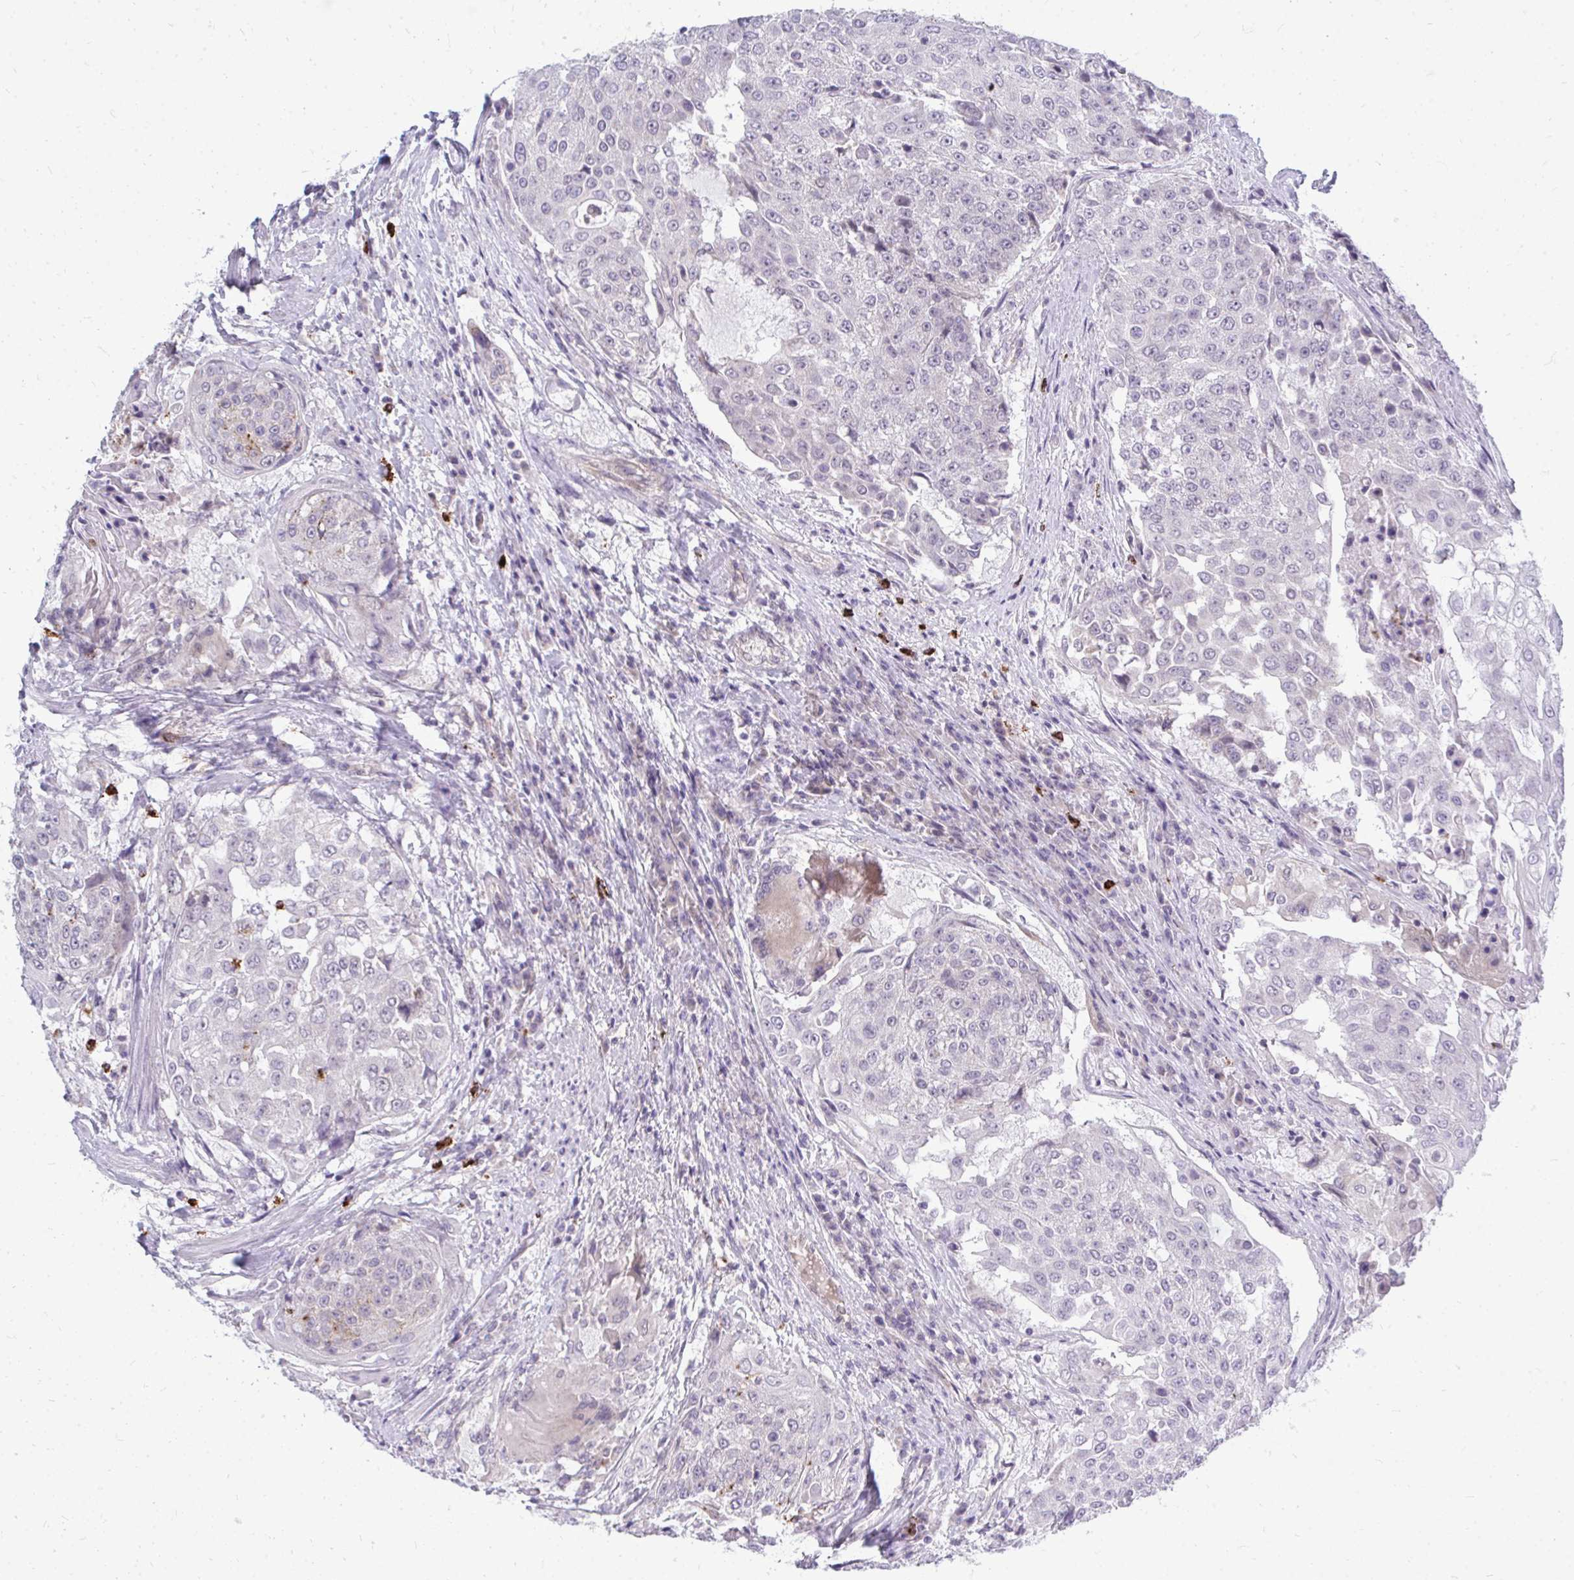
{"staining": {"intensity": "negative", "quantity": "none", "location": "none"}, "tissue": "urothelial cancer", "cell_type": "Tumor cells", "image_type": "cancer", "snomed": [{"axis": "morphology", "description": "Urothelial carcinoma, High grade"}, {"axis": "topography", "description": "Urinary bladder"}], "caption": "The photomicrograph shows no significant staining in tumor cells of high-grade urothelial carcinoma.", "gene": "ACSL5", "patient": {"sex": "female", "age": 63}}